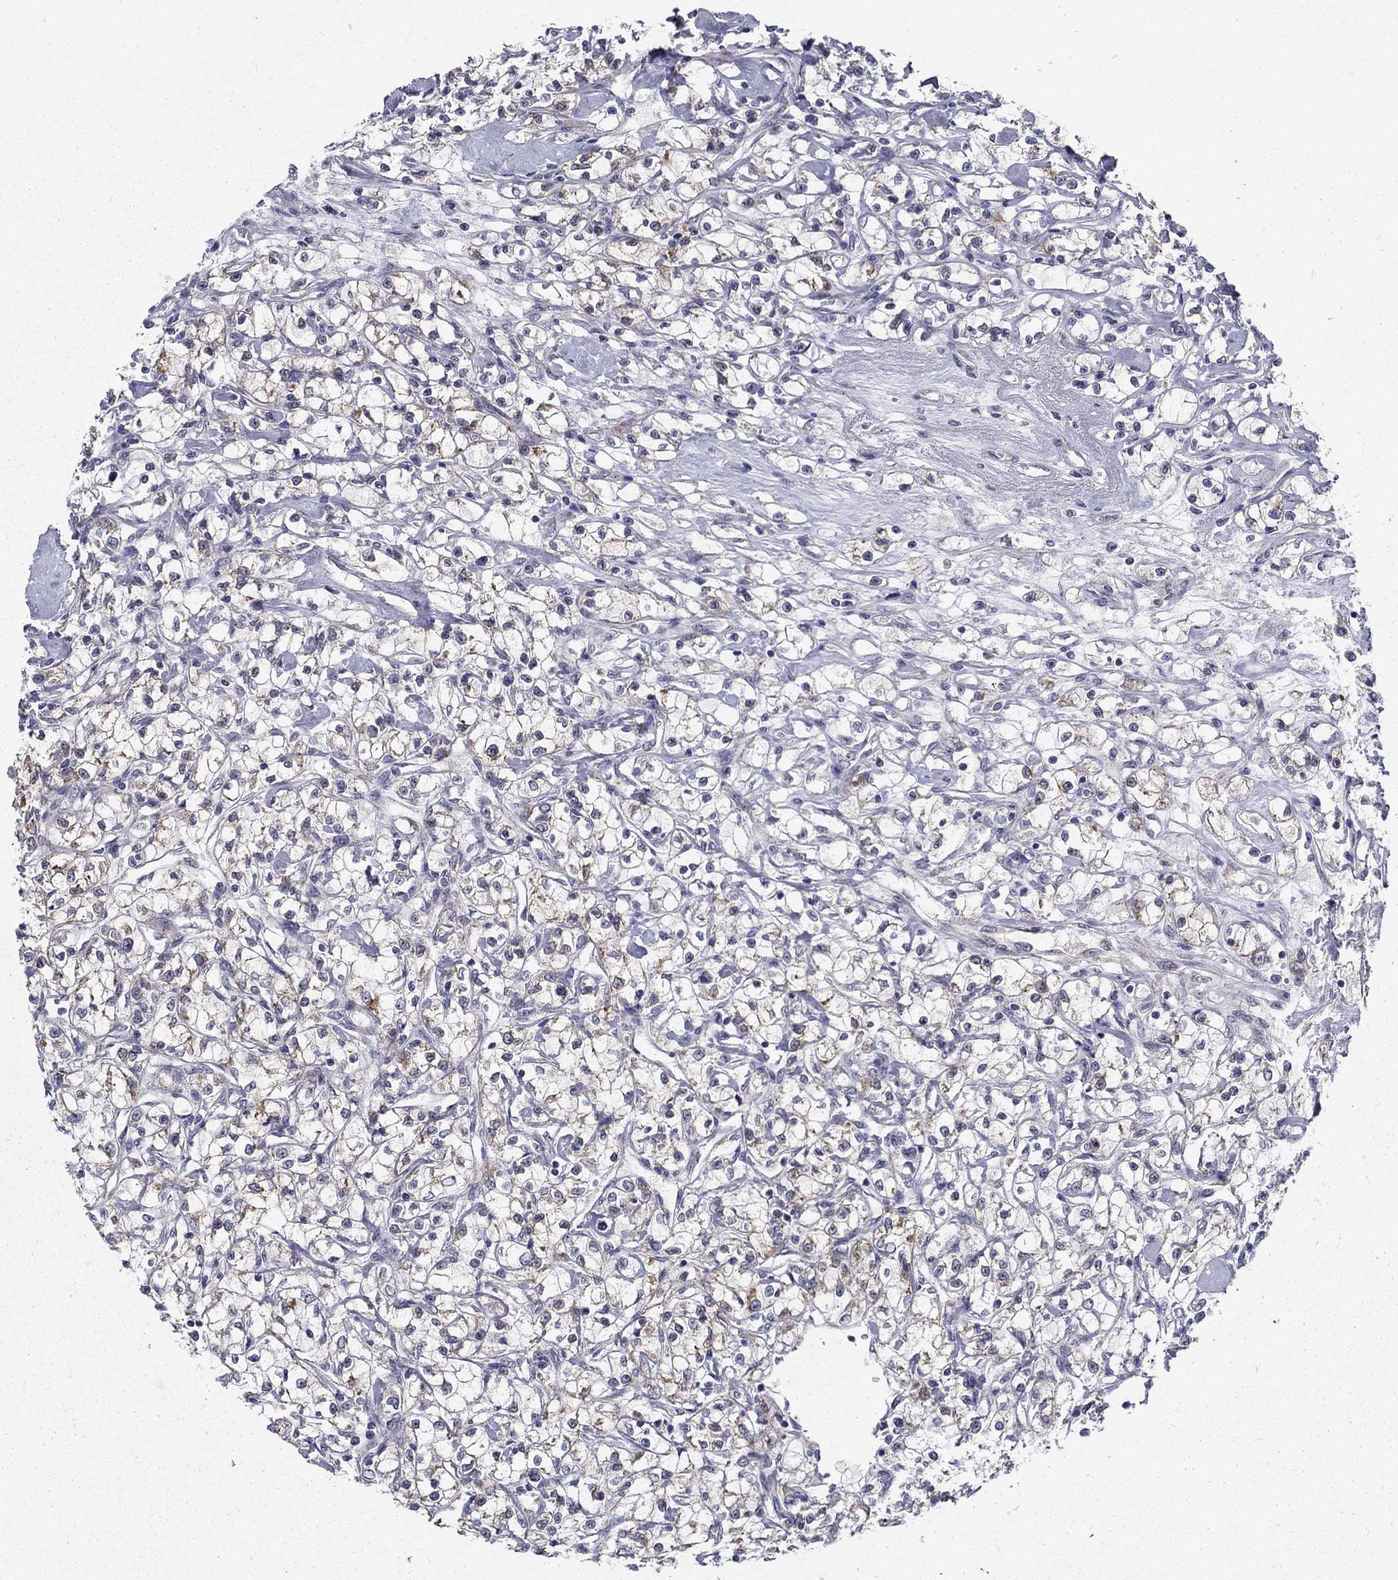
{"staining": {"intensity": "moderate", "quantity": "<25%", "location": "cytoplasmic/membranous"}, "tissue": "renal cancer", "cell_type": "Tumor cells", "image_type": "cancer", "snomed": [{"axis": "morphology", "description": "Adenocarcinoma, NOS"}, {"axis": "topography", "description": "Kidney"}], "caption": "Renal adenocarcinoma stained for a protein reveals moderate cytoplasmic/membranous positivity in tumor cells.", "gene": "LACTB2", "patient": {"sex": "female", "age": 59}}